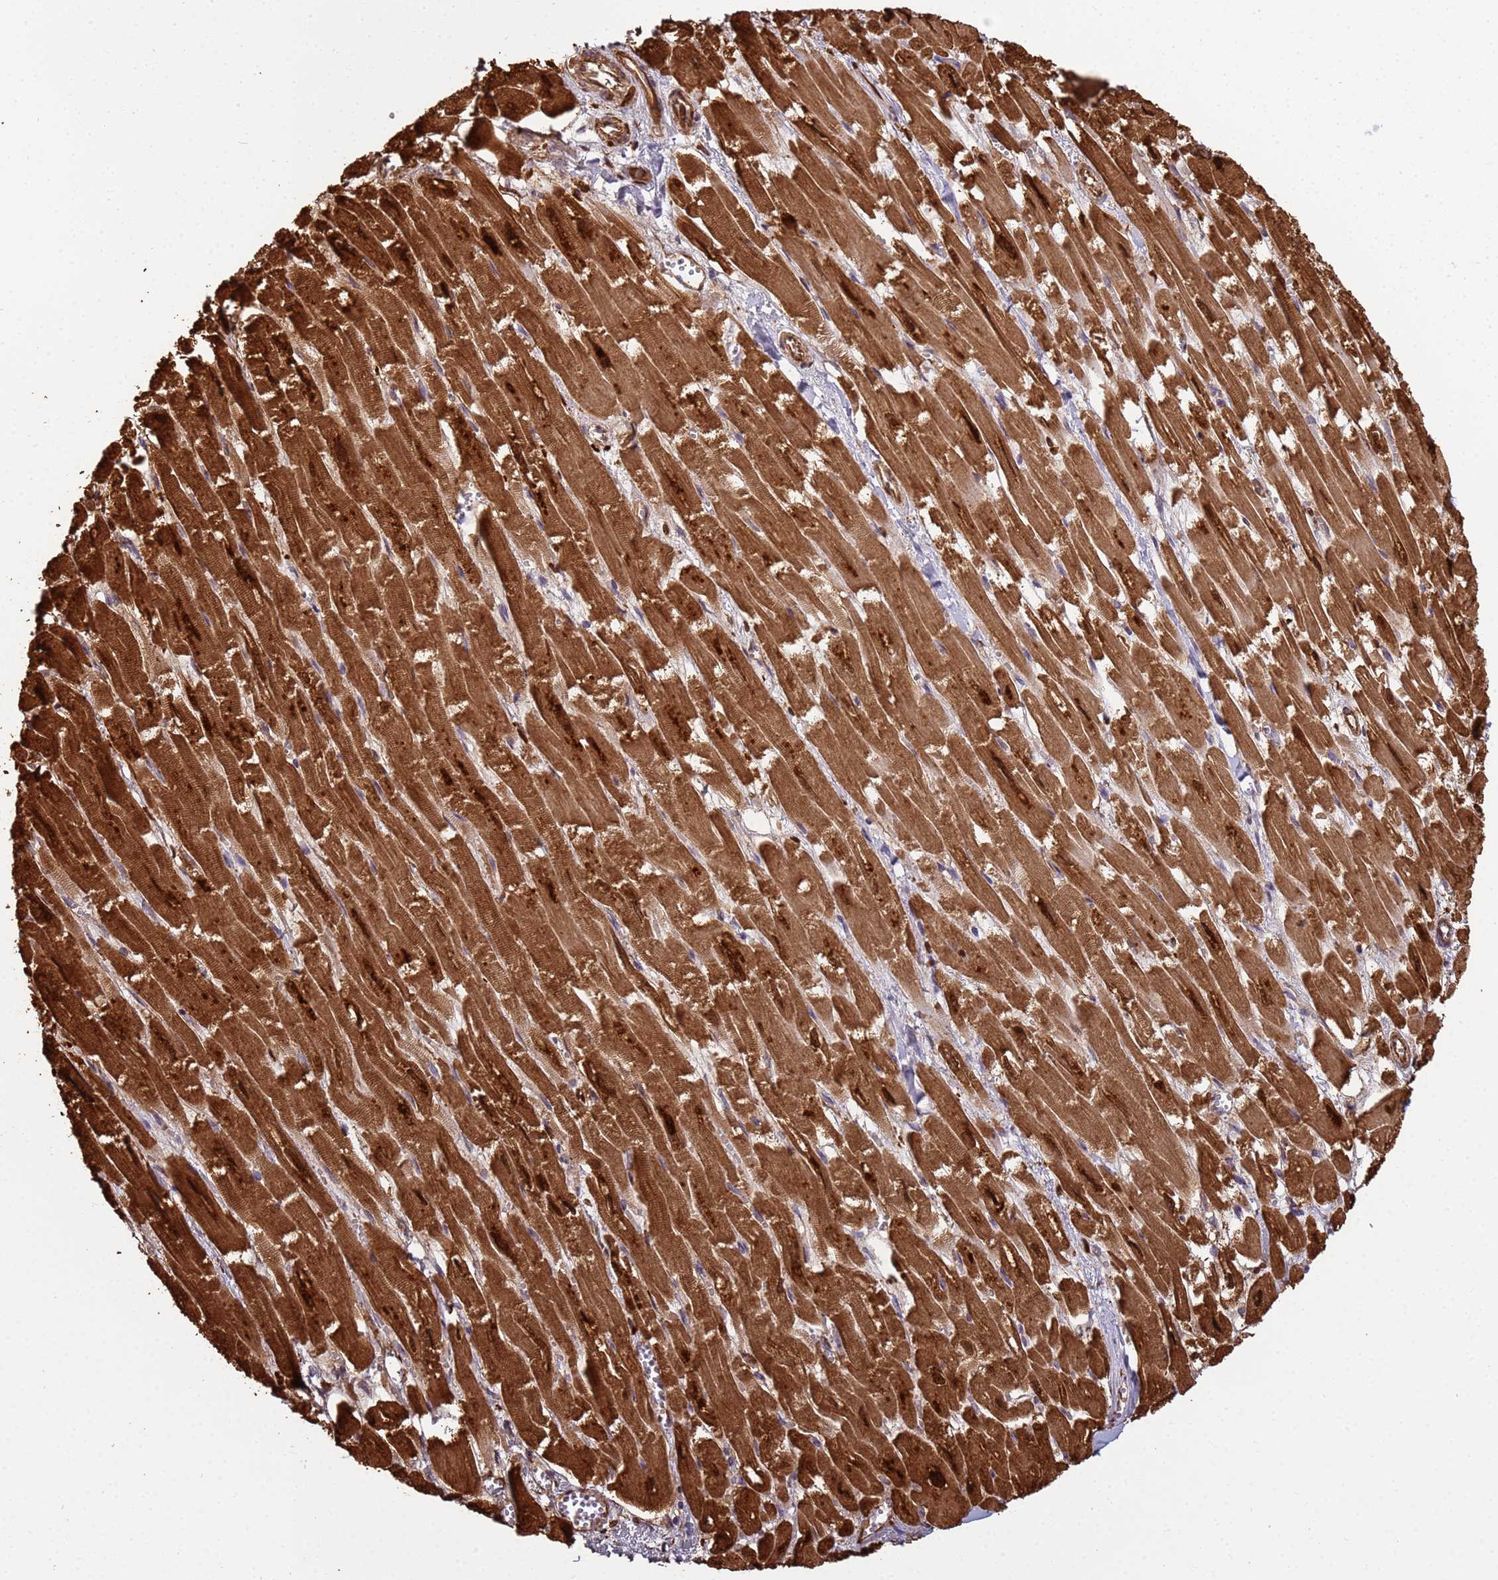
{"staining": {"intensity": "strong", "quantity": ">75%", "location": "cytoplasmic/membranous"}, "tissue": "heart muscle", "cell_type": "Cardiomyocytes", "image_type": "normal", "snomed": [{"axis": "morphology", "description": "Normal tissue, NOS"}, {"axis": "topography", "description": "Heart"}], "caption": "An image of human heart muscle stained for a protein displays strong cytoplasmic/membranous brown staining in cardiomyocytes. (Brightfield microscopy of DAB IHC at high magnification).", "gene": "ITGB4", "patient": {"sex": "male", "age": 54}}